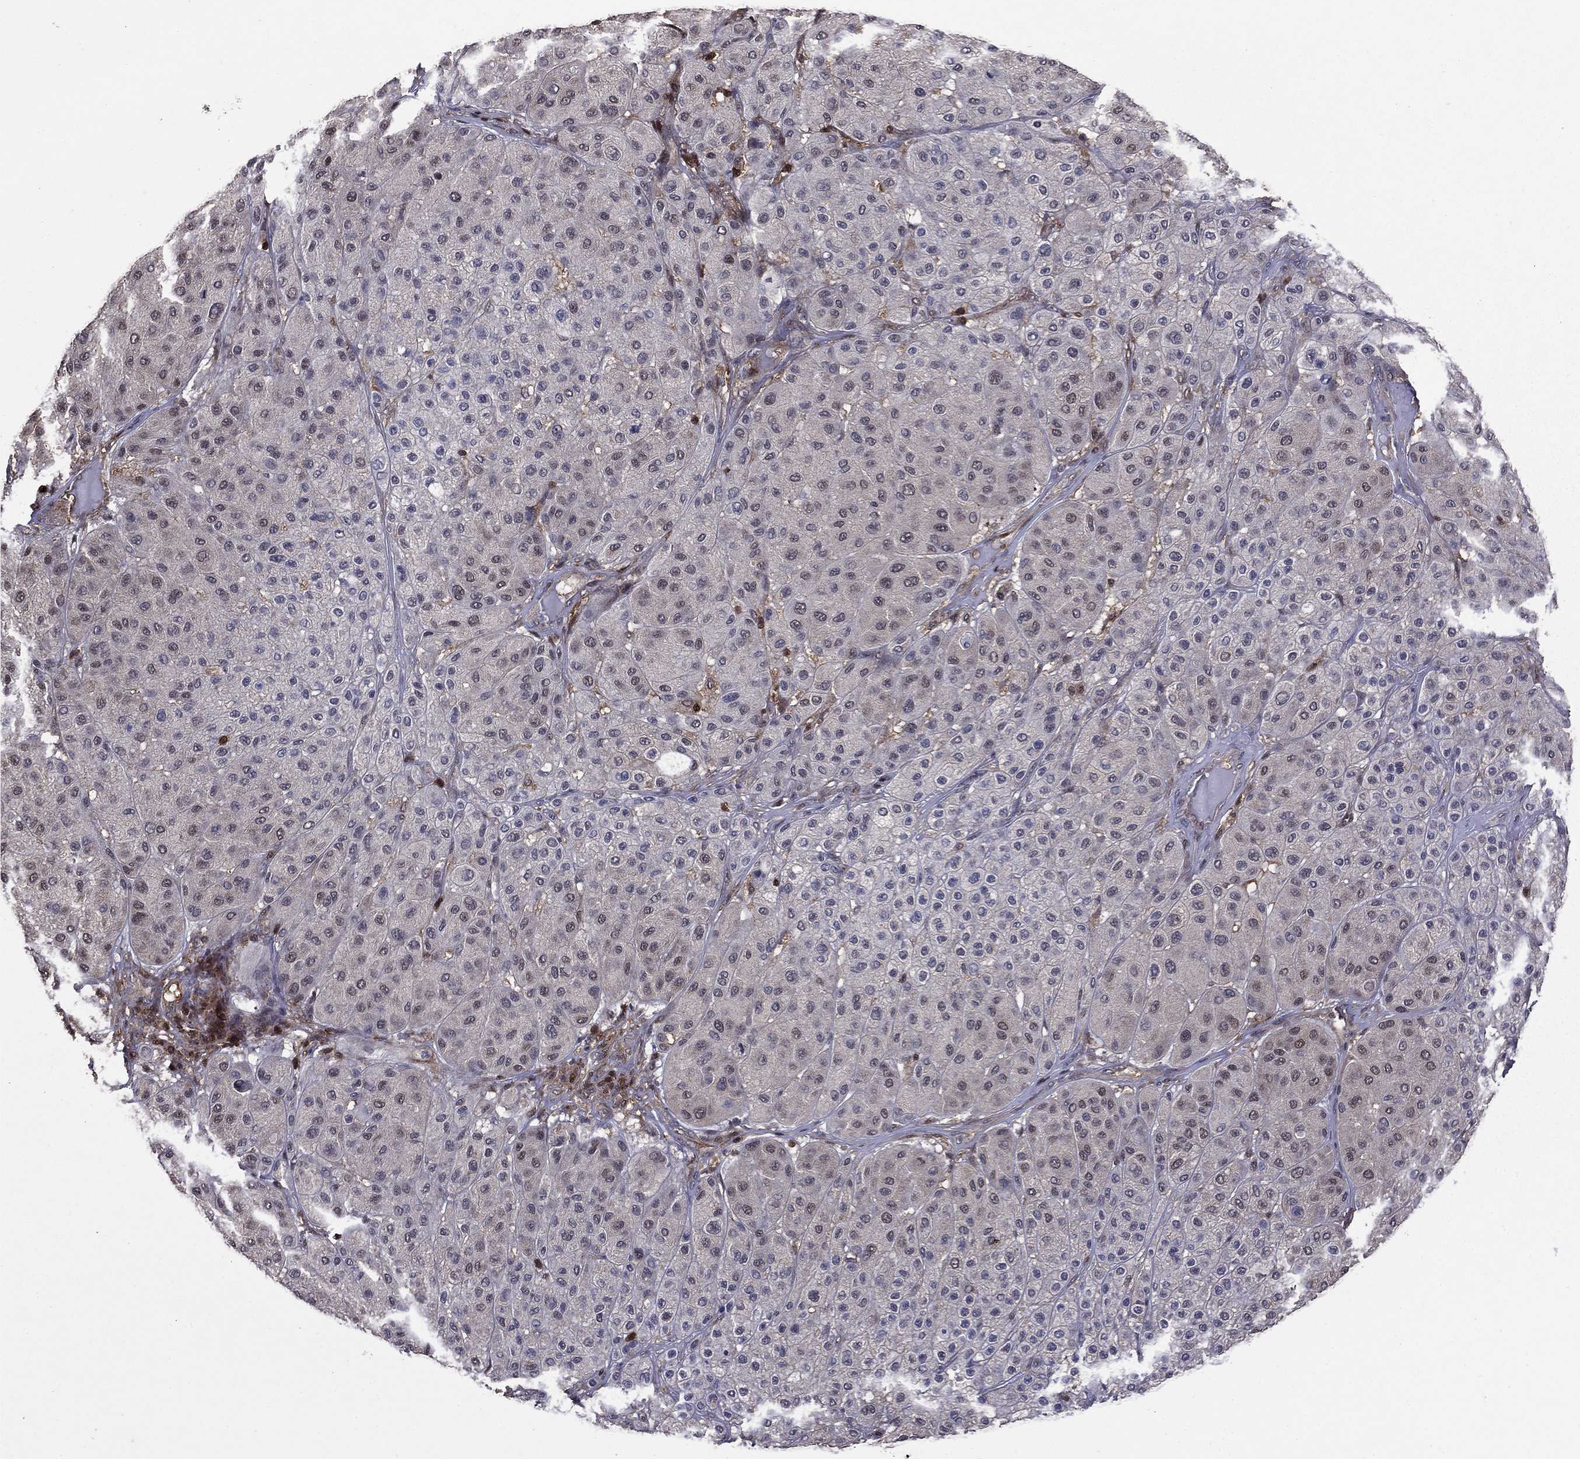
{"staining": {"intensity": "weak", "quantity": "<25%", "location": "nuclear"}, "tissue": "melanoma", "cell_type": "Tumor cells", "image_type": "cancer", "snomed": [{"axis": "morphology", "description": "Malignant melanoma, Metastatic site"}, {"axis": "topography", "description": "Smooth muscle"}], "caption": "The image reveals no significant positivity in tumor cells of melanoma.", "gene": "APPBP2", "patient": {"sex": "male", "age": 41}}